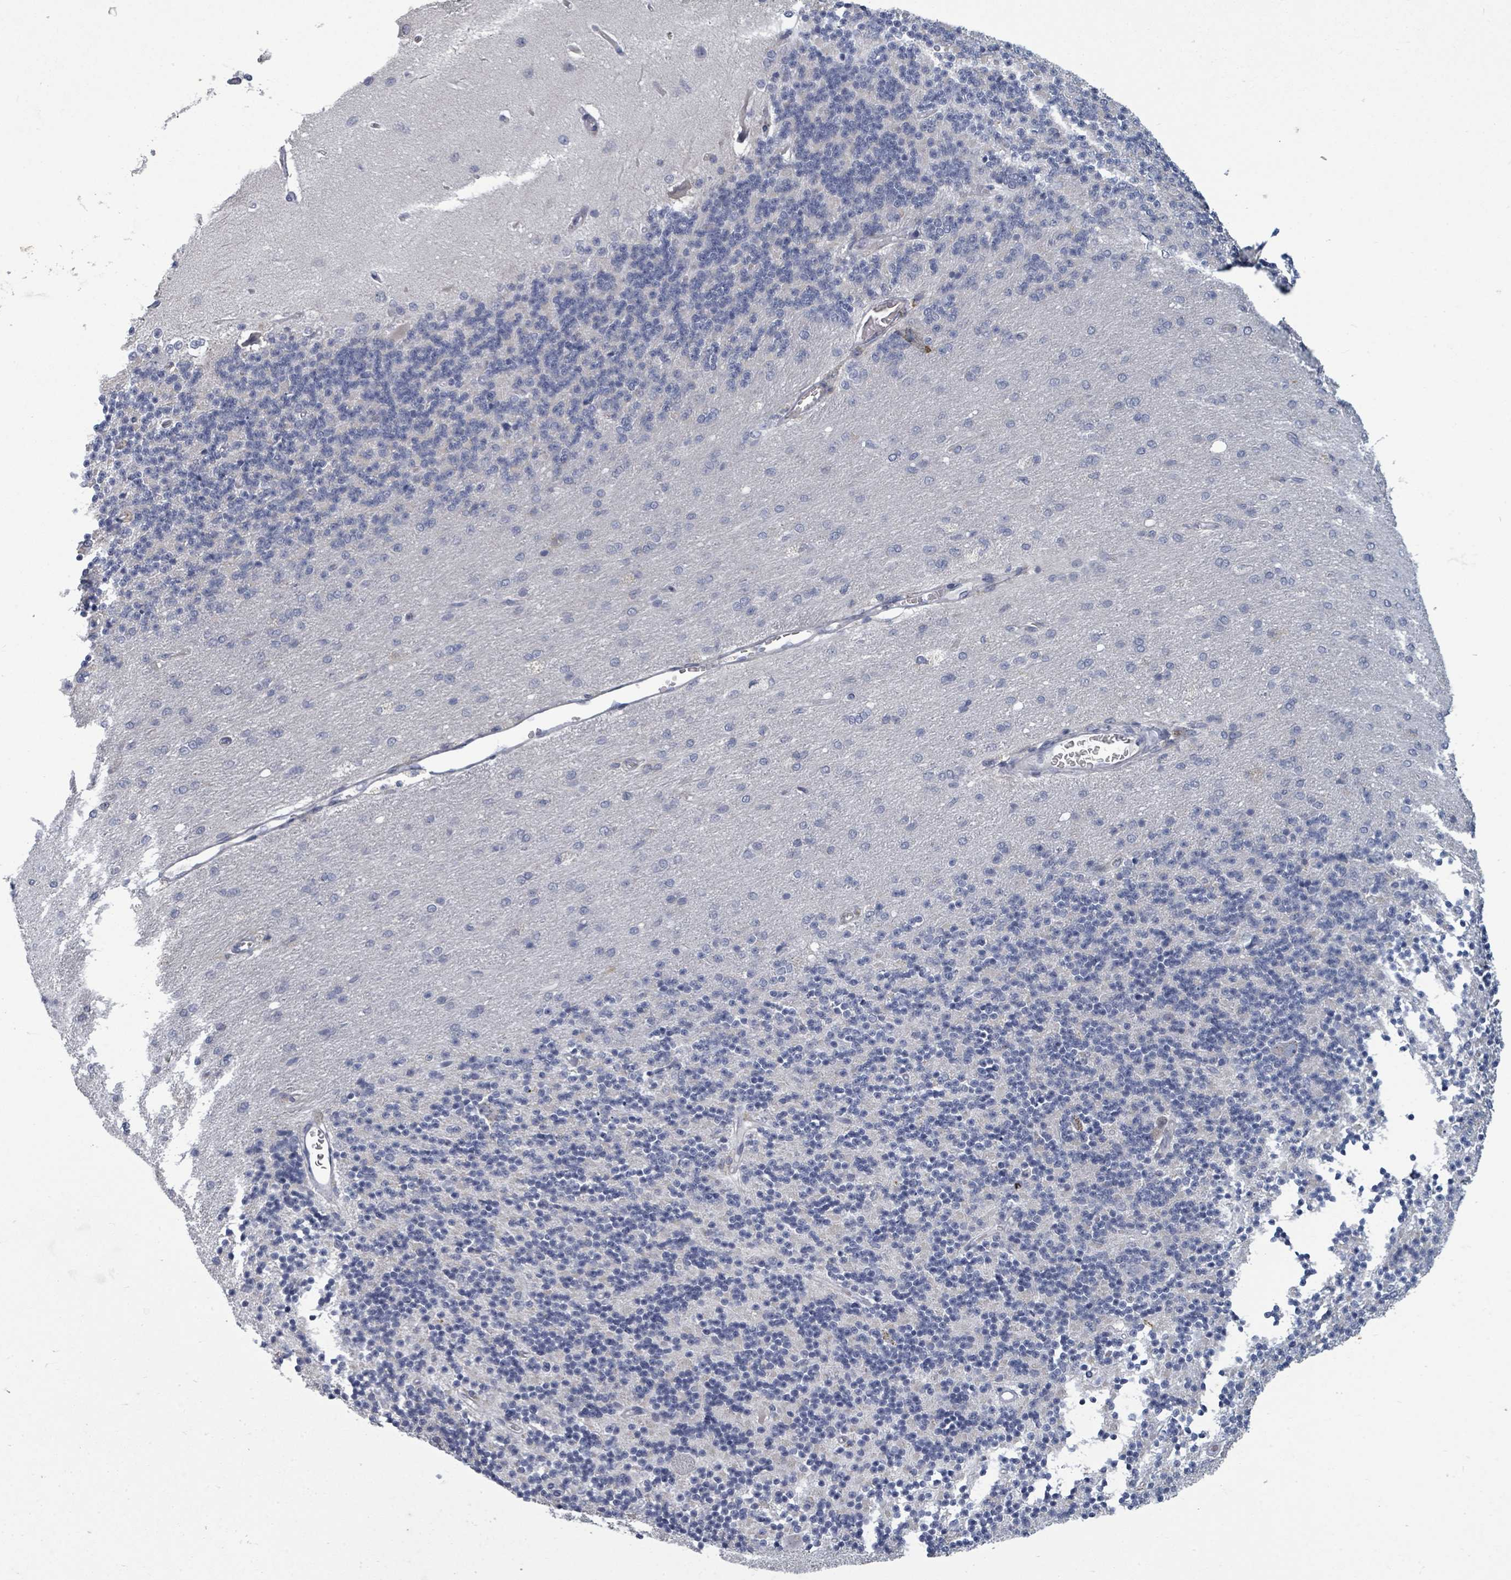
{"staining": {"intensity": "negative", "quantity": "none", "location": "none"}, "tissue": "cerebellum", "cell_type": "Cells in granular layer", "image_type": "normal", "snomed": [{"axis": "morphology", "description": "Normal tissue, NOS"}, {"axis": "topography", "description": "Cerebellum"}], "caption": "Human cerebellum stained for a protein using immunohistochemistry displays no expression in cells in granular layer.", "gene": "ASB12", "patient": {"sex": "female", "age": 29}}